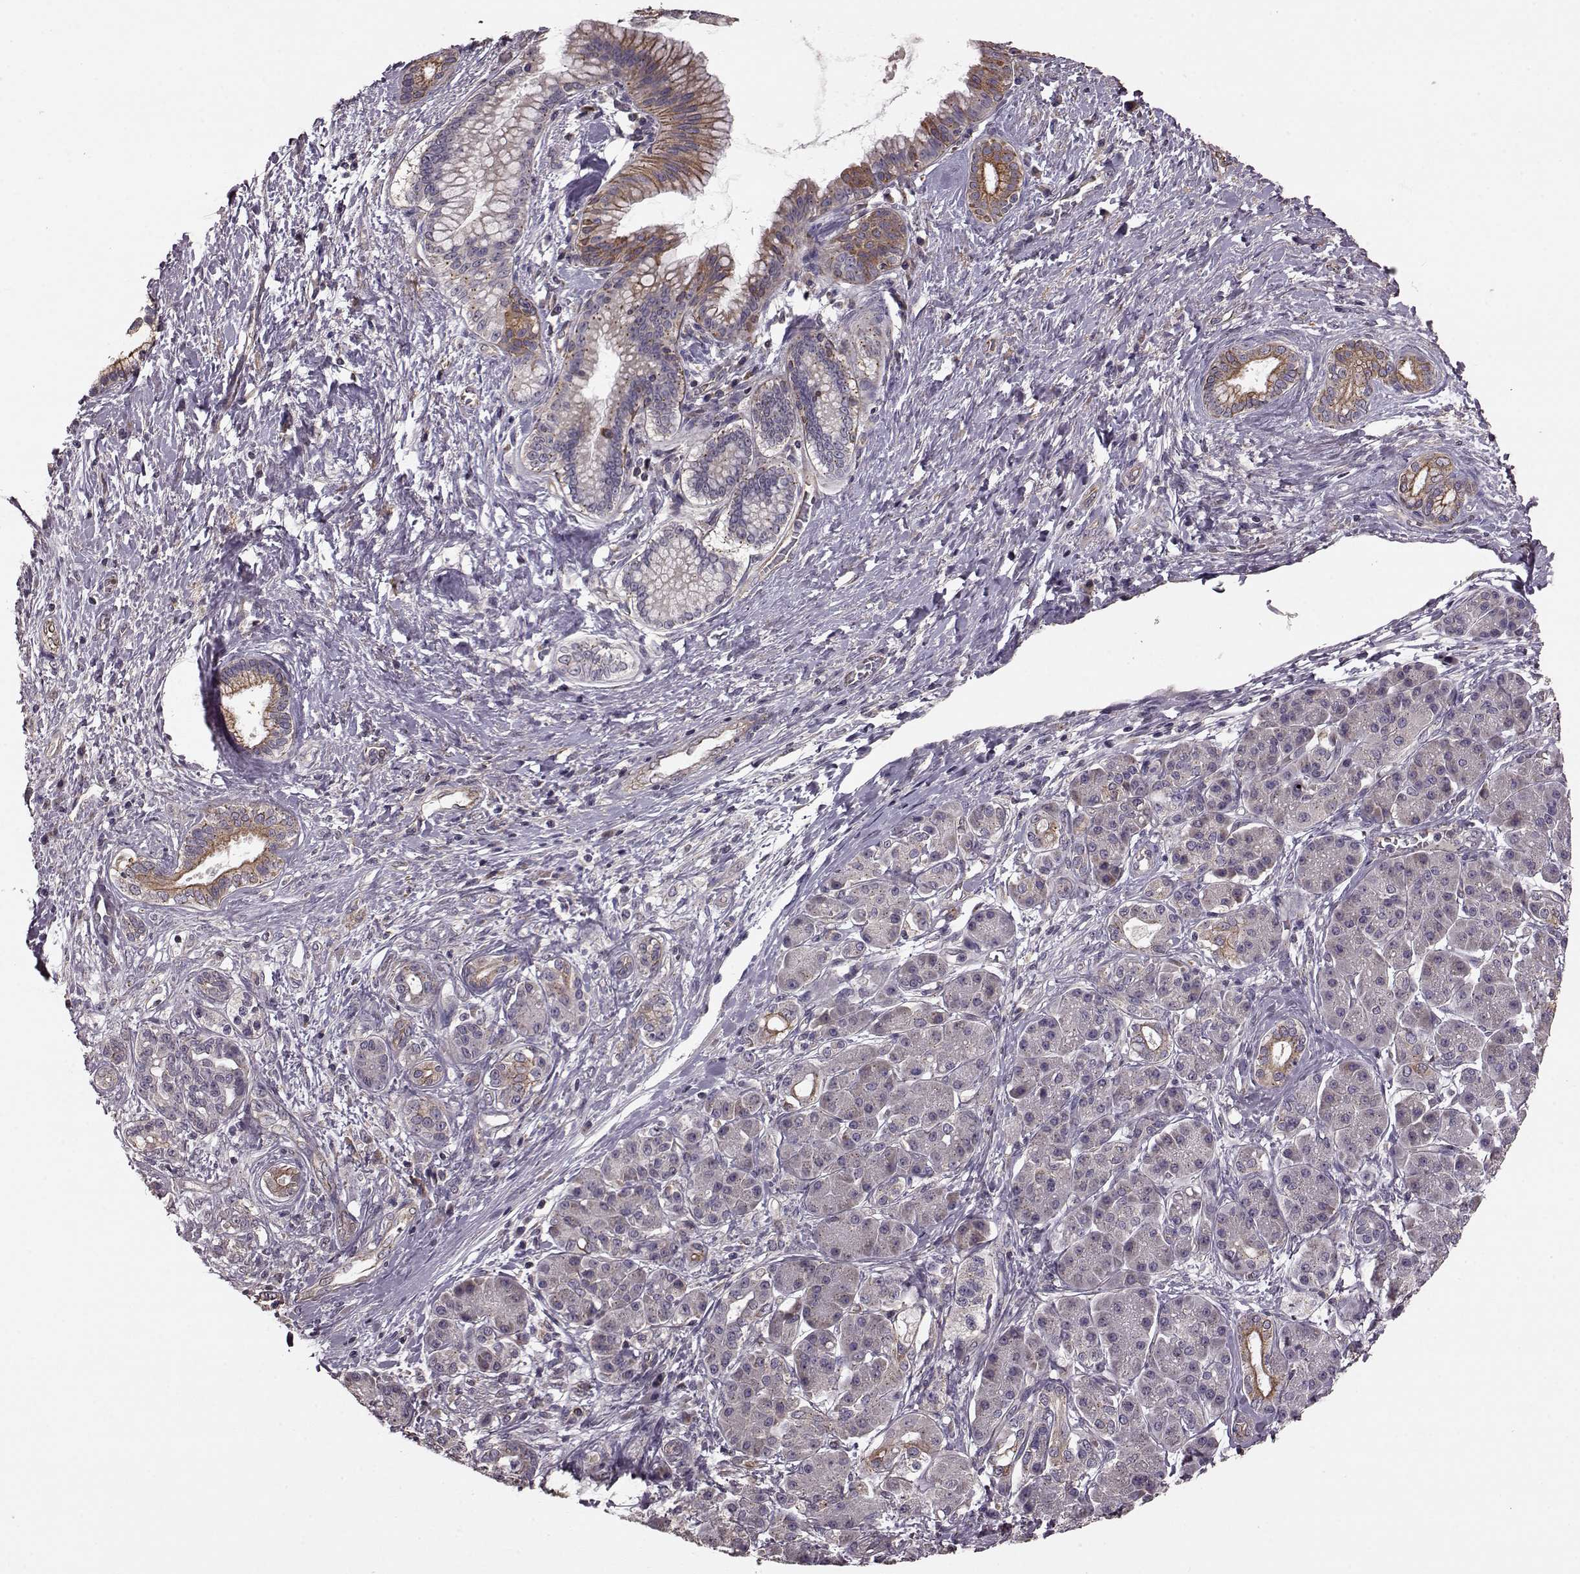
{"staining": {"intensity": "moderate", "quantity": "25%-75%", "location": "cytoplasmic/membranous"}, "tissue": "pancreatic cancer", "cell_type": "Tumor cells", "image_type": "cancer", "snomed": [{"axis": "morphology", "description": "Adenocarcinoma, NOS"}, {"axis": "topography", "description": "Pancreas"}], "caption": "This photomicrograph exhibits pancreatic adenocarcinoma stained with immunohistochemistry to label a protein in brown. The cytoplasmic/membranous of tumor cells show moderate positivity for the protein. Nuclei are counter-stained blue.", "gene": "NTF3", "patient": {"sex": "female", "age": 73}}